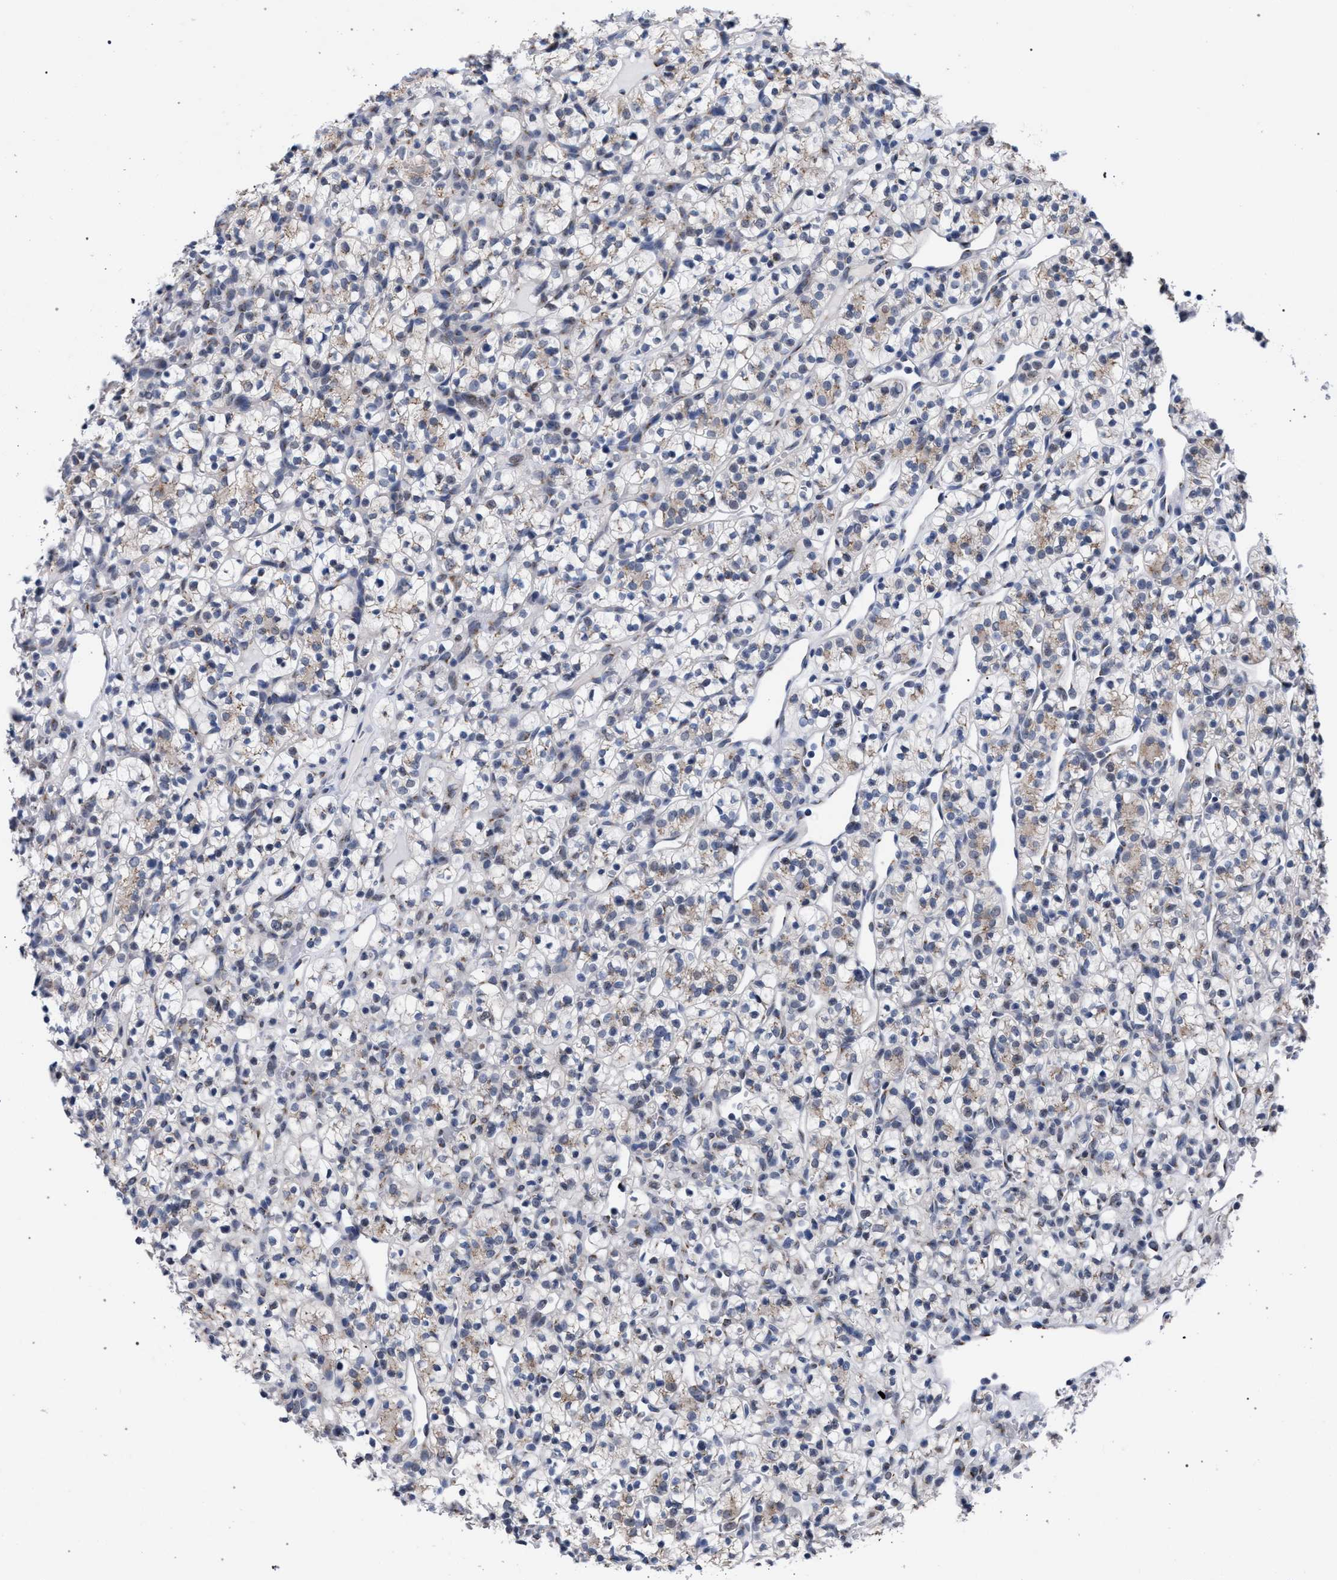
{"staining": {"intensity": "weak", "quantity": "25%-75%", "location": "cytoplasmic/membranous"}, "tissue": "renal cancer", "cell_type": "Tumor cells", "image_type": "cancer", "snomed": [{"axis": "morphology", "description": "Adenocarcinoma, NOS"}, {"axis": "topography", "description": "Kidney"}], "caption": "A high-resolution image shows IHC staining of renal cancer (adenocarcinoma), which displays weak cytoplasmic/membranous expression in about 25%-75% of tumor cells.", "gene": "GOLGA2", "patient": {"sex": "female", "age": 57}}